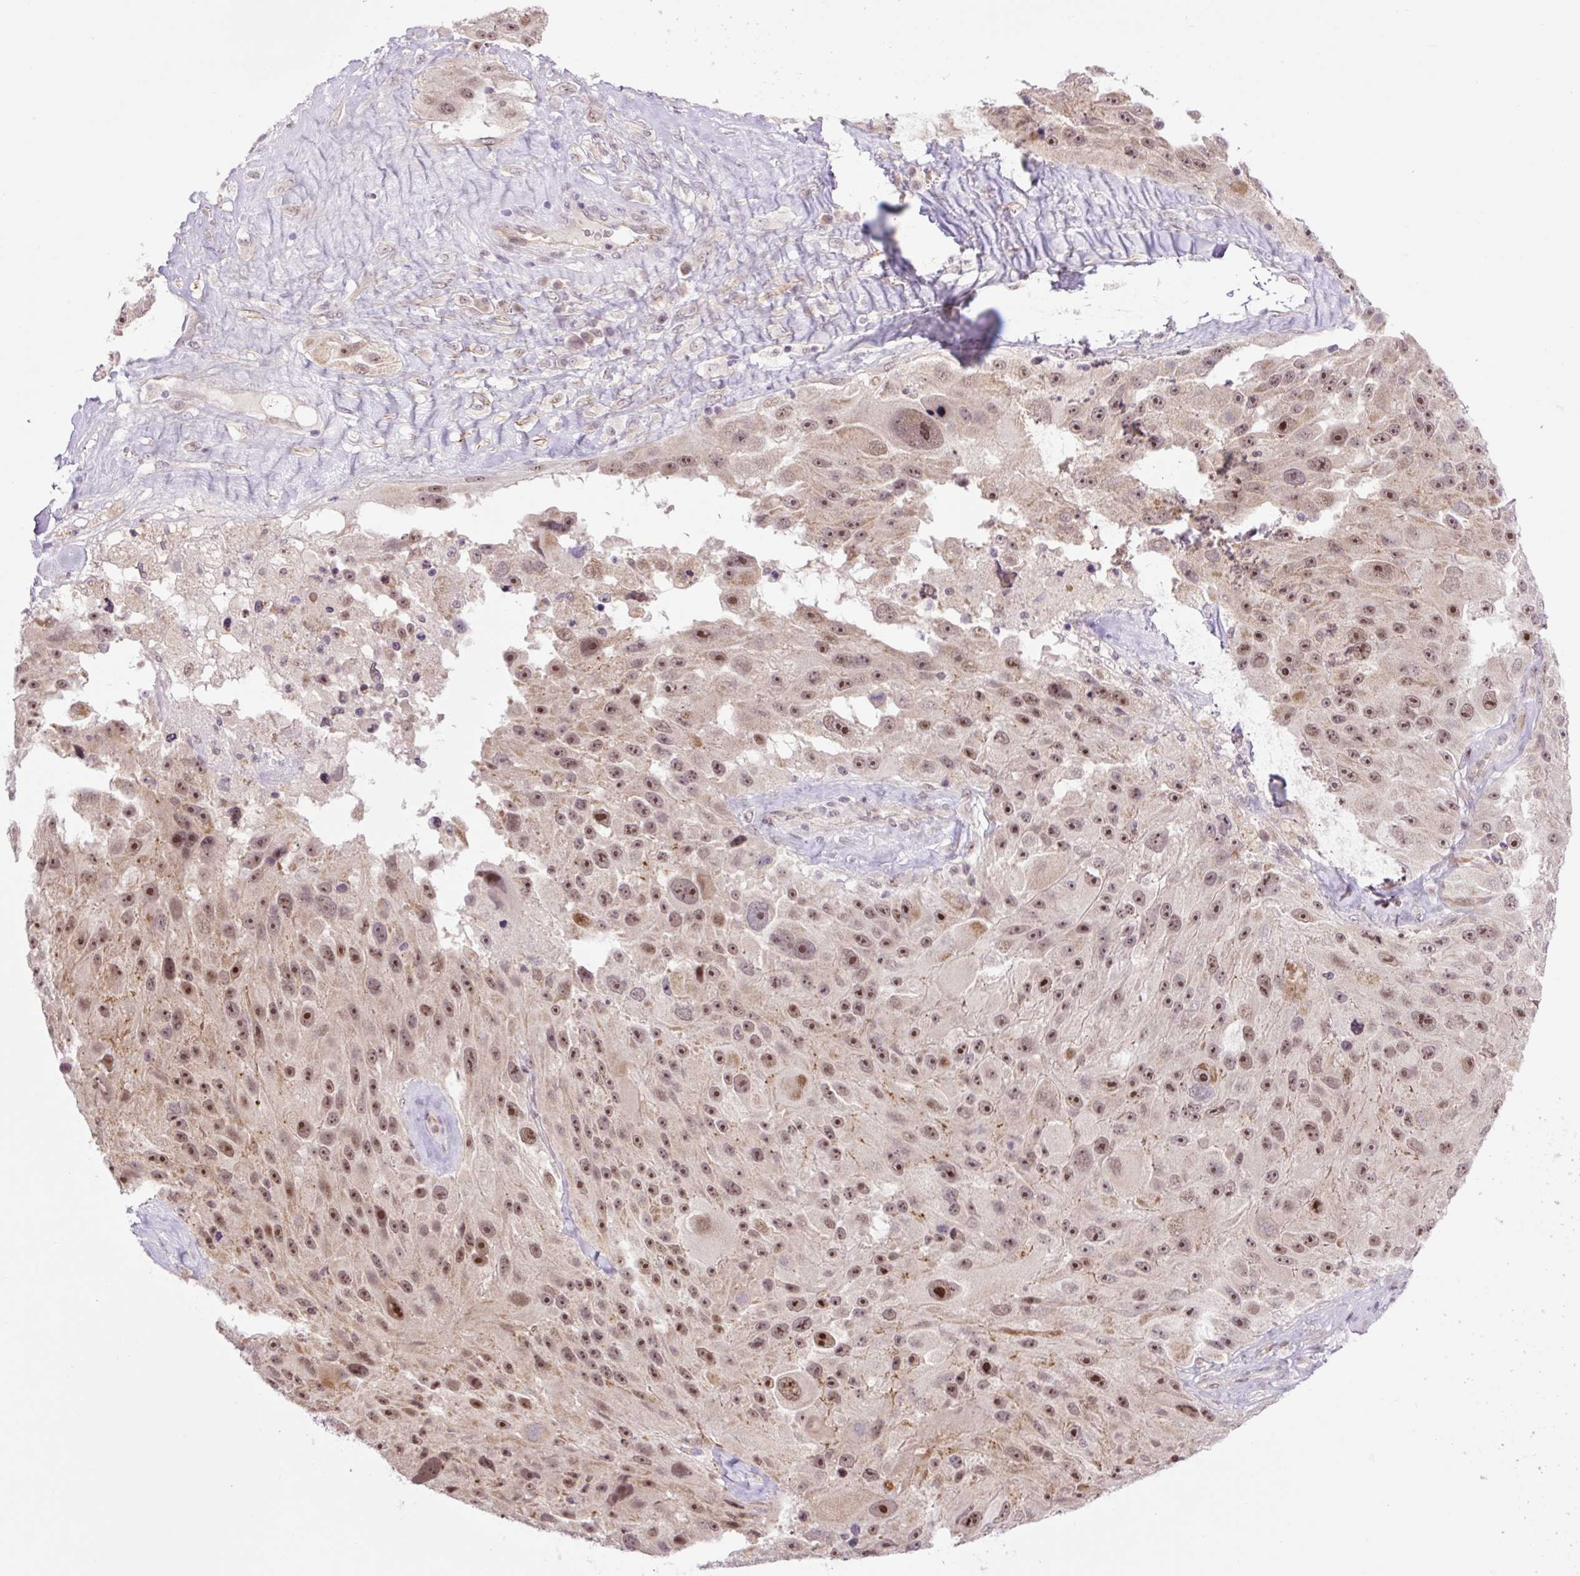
{"staining": {"intensity": "moderate", "quantity": ">75%", "location": "nuclear"}, "tissue": "melanoma", "cell_type": "Tumor cells", "image_type": "cancer", "snomed": [{"axis": "morphology", "description": "Malignant melanoma, Metastatic site"}, {"axis": "topography", "description": "Lymph node"}], "caption": "Melanoma was stained to show a protein in brown. There is medium levels of moderate nuclear positivity in approximately >75% of tumor cells. Using DAB (brown) and hematoxylin (blue) stains, captured at high magnification using brightfield microscopy.", "gene": "ICE1", "patient": {"sex": "male", "age": 62}}